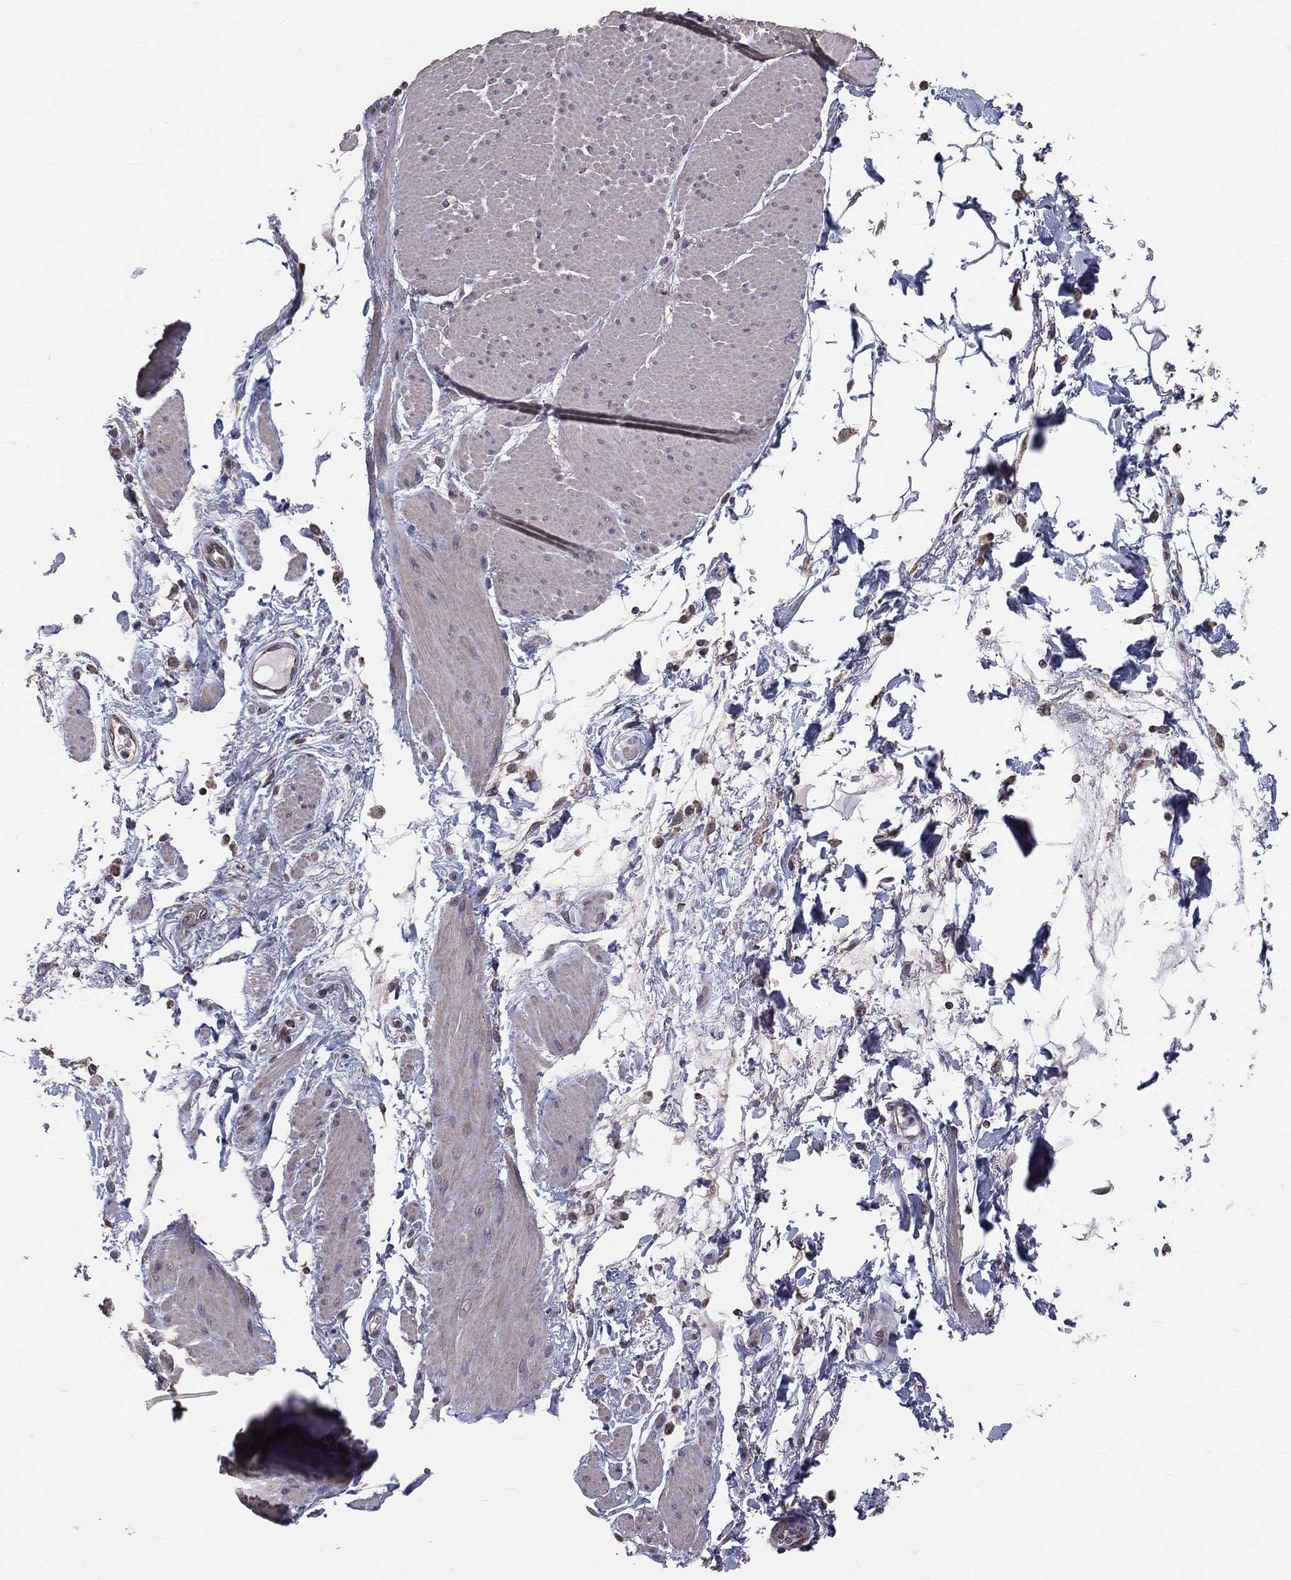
{"staining": {"intensity": "negative", "quantity": "none", "location": "none"}, "tissue": "smooth muscle", "cell_type": "Smooth muscle cells", "image_type": "normal", "snomed": [{"axis": "morphology", "description": "Normal tissue, NOS"}, {"axis": "topography", "description": "Smooth muscle"}, {"axis": "topography", "description": "Anal"}], "caption": "Immunohistochemistry of benign human smooth muscle reveals no staining in smooth muscle cells. (DAB IHC visualized using brightfield microscopy, high magnification).", "gene": "MRPL46", "patient": {"sex": "male", "age": 83}}